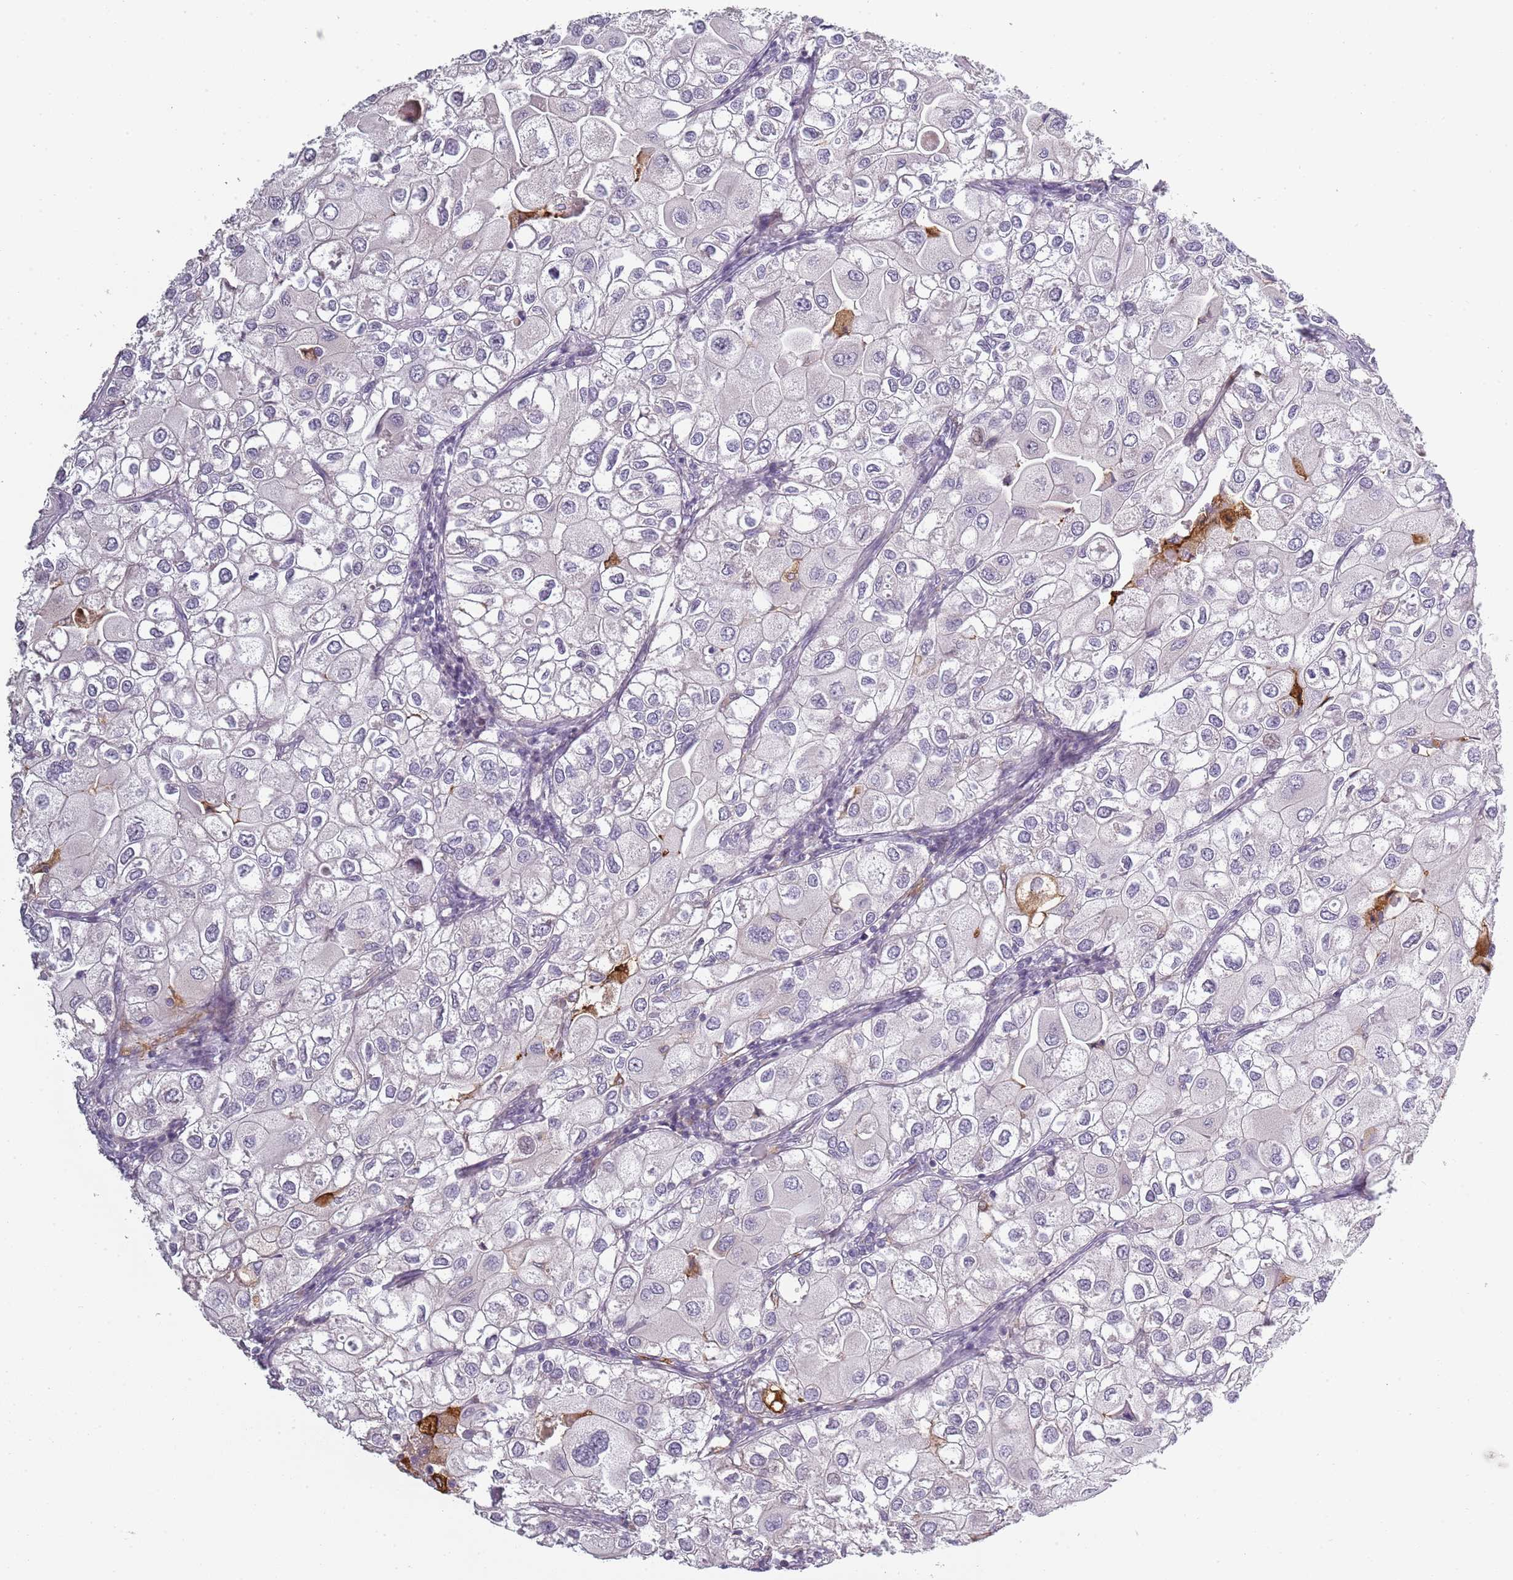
{"staining": {"intensity": "negative", "quantity": "none", "location": "none"}, "tissue": "urothelial cancer", "cell_type": "Tumor cells", "image_type": "cancer", "snomed": [{"axis": "morphology", "description": "Urothelial carcinoma, High grade"}, {"axis": "topography", "description": "Urinary bladder"}], "caption": "Immunohistochemistry photomicrograph of urothelial cancer stained for a protein (brown), which displays no positivity in tumor cells. (Immunohistochemistry, brightfield microscopy, high magnification).", "gene": "CC2D2B", "patient": {"sex": "male", "age": 64}}